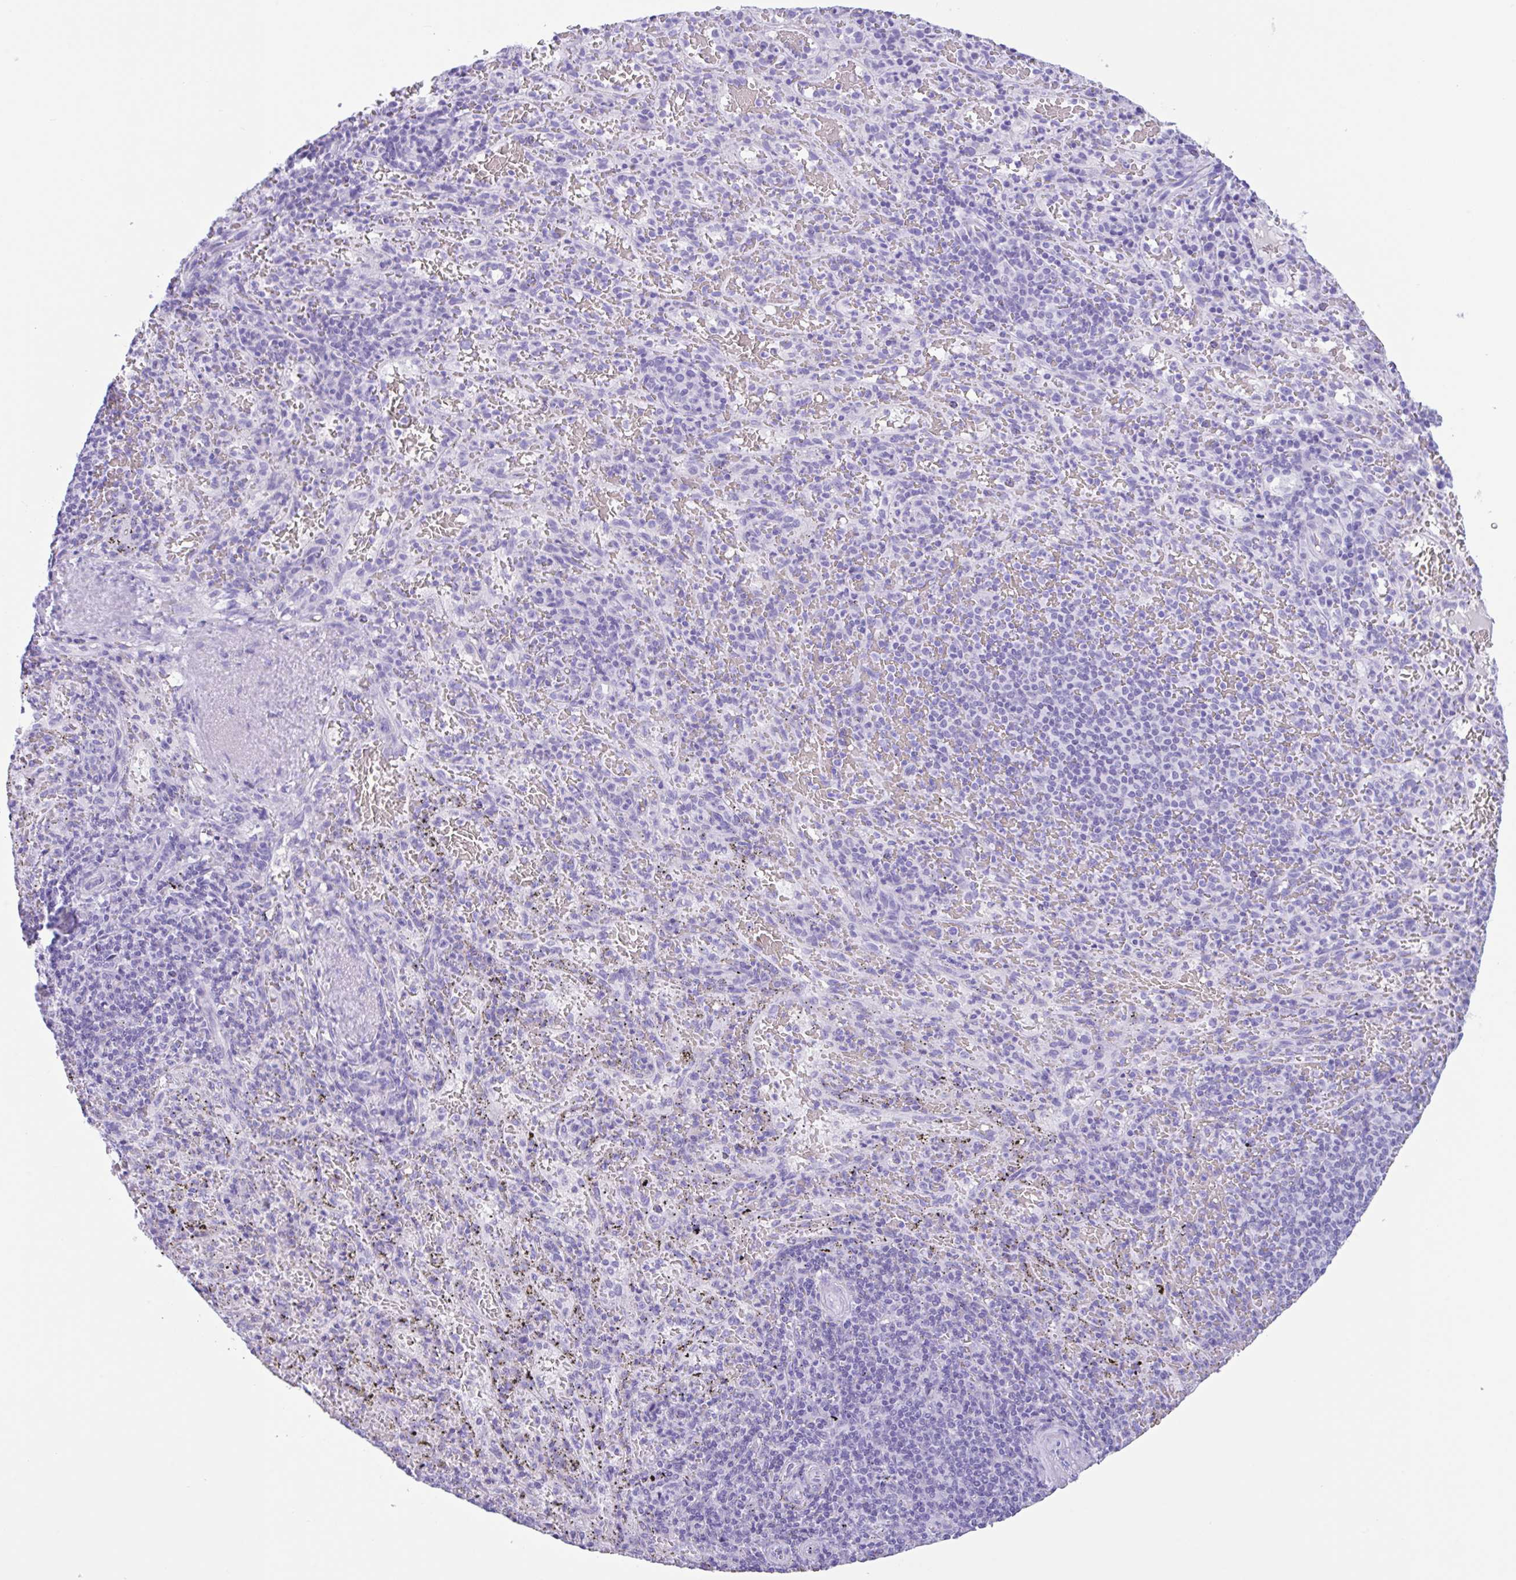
{"staining": {"intensity": "negative", "quantity": "none", "location": "none"}, "tissue": "spleen", "cell_type": "Cells in red pulp", "image_type": "normal", "snomed": [{"axis": "morphology", "description": "Normal tissue, NOS"}, {"axis": "topography", "description": "Spleen"}], "caption": "Unremarkable spleen was stained to show a protein in brown. There is no significant staining in cells in red pulp. (DAB (3,3'-diaminobenzidine) immunohistochemistry (IHC), high magnification).", "gene": "CPA1", "patient": {"sex": "male", "age": 57}}